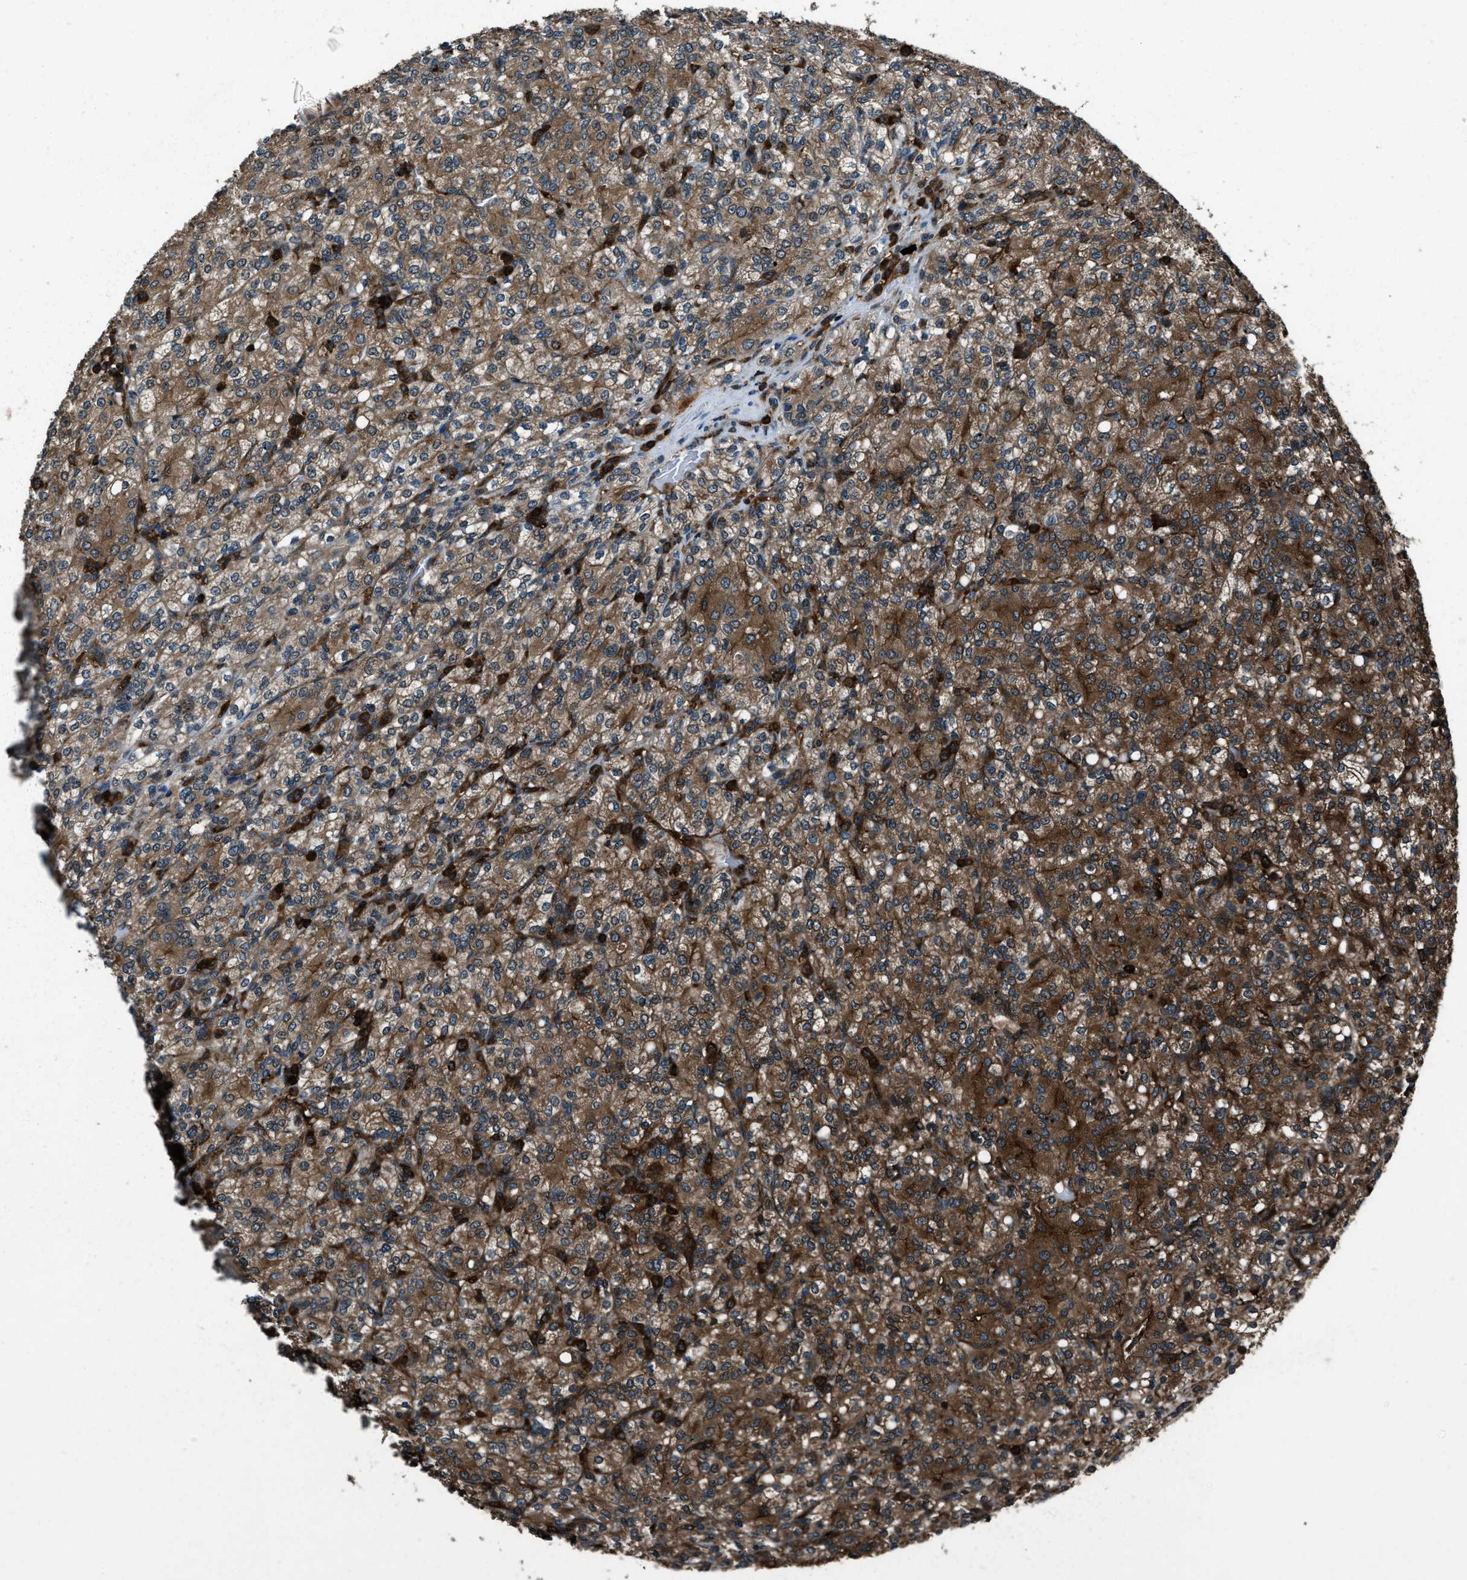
{"staining": {"intensity": "moderate", "quantity": ">75%", "location": "cytoplasmic/membranous"}, "tissue": "renal cancer", "cell_type": "Tumor cells", "image_type": "cancer", "snomed": [{"axis": "morphology", "description": "Adenocarcinoma, NOS"}, {"axis": "topography", "description": "Kidney"}], "caption": "A histopathology image of human adenocarcinoma (renal) stained for a protein shows moderate cytoplasmic/membranous brown staining in tumor cells.", "gene": "SNX30", "patient": {"sex": "male", "age": 77}}